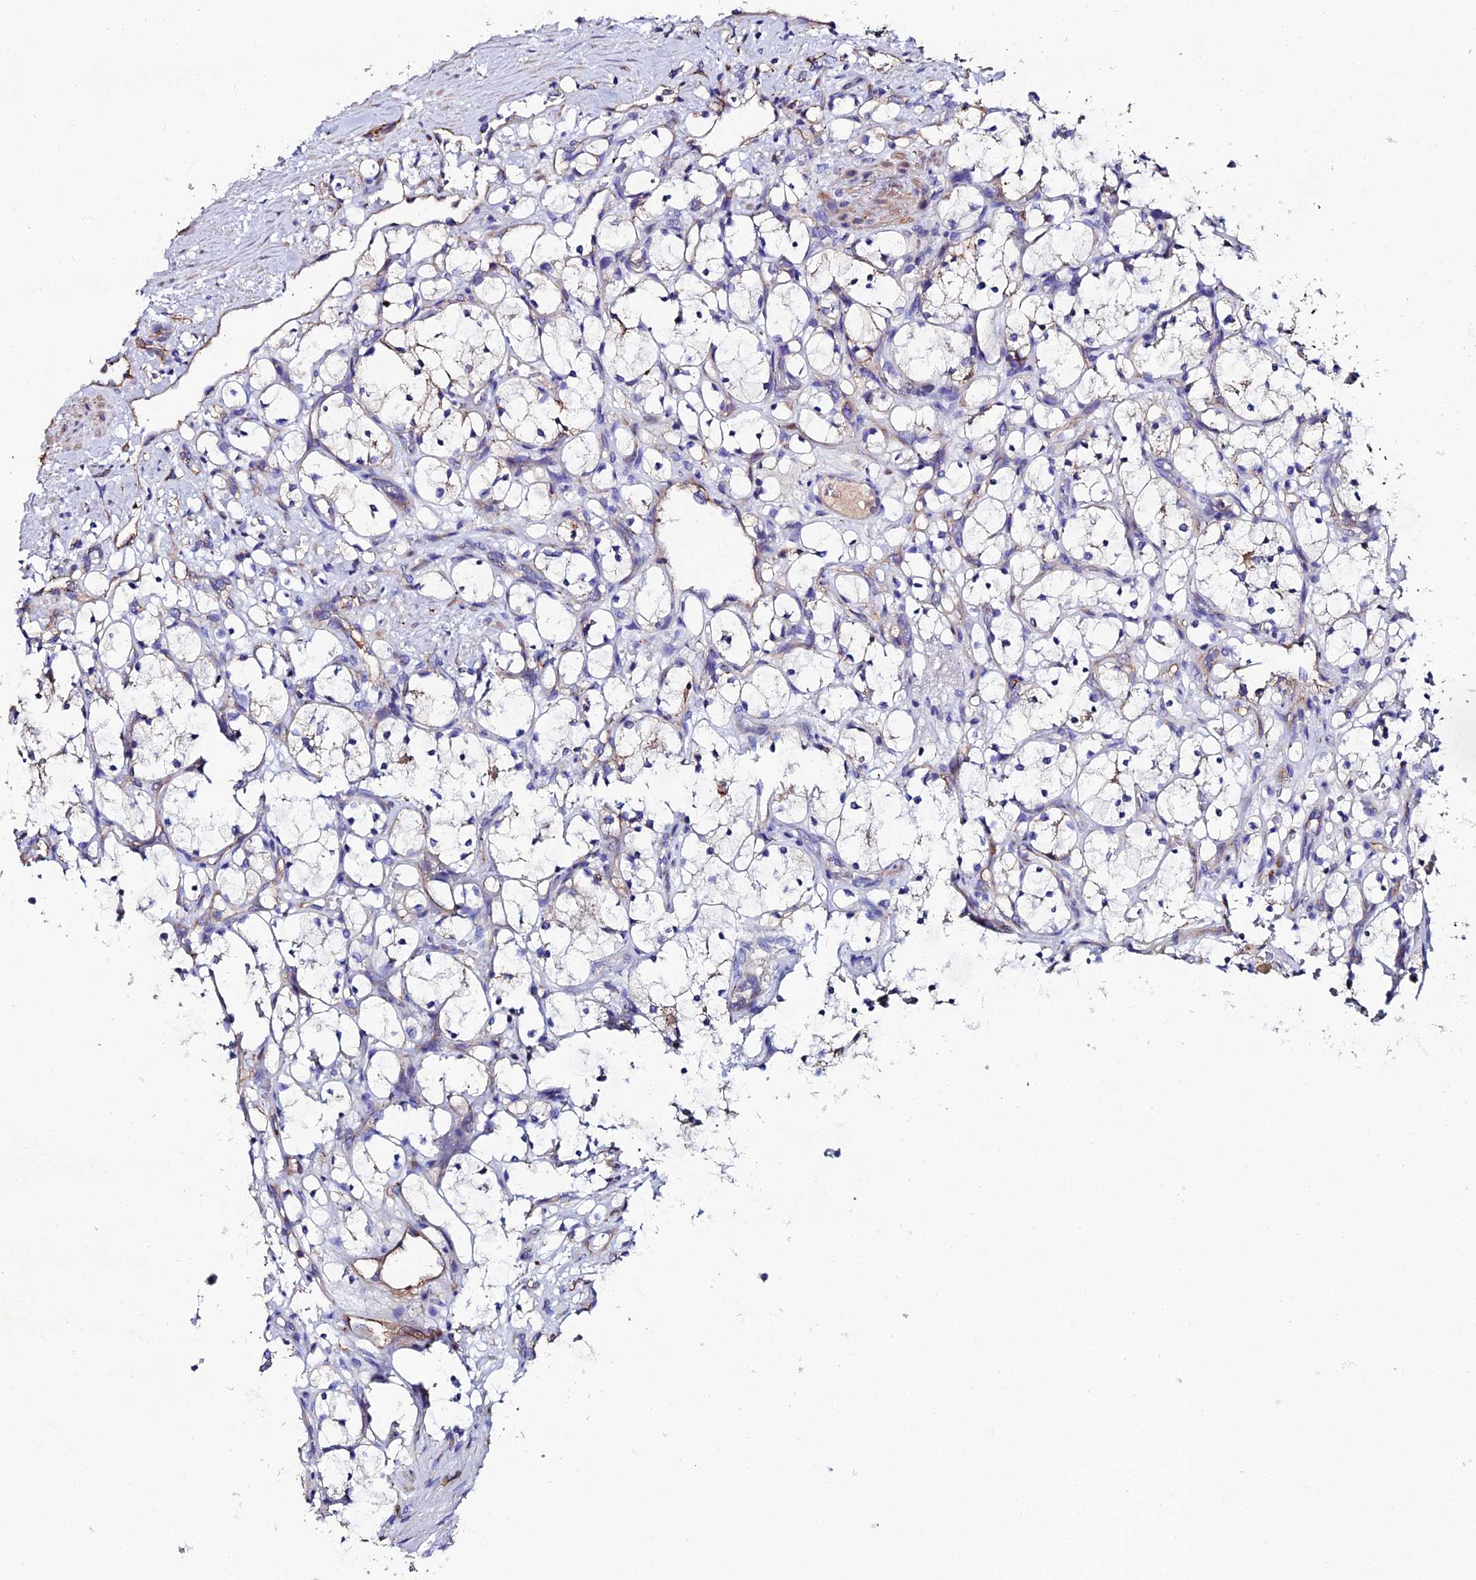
{"staining": {"intensity": "negative", "quantity": "none", "location": "none"}, "tissue": "renal cancer", "cell_type": "Tumor cells", "image_type": "cancer", "snomed": [{"axis": "morphology", "description": "Adenocarcinoma, NOS"}, {"axis": "topography", "description": "Kidney"}], "caption": "This image is of adenocarcinoma (renal) stained with immunohistochemistry (IHC) to label a protein in brown with the nuclei are counter-stained blue. There is no staining in tumor cells. (DAB immunohistochemistry visualized using brightfield microscopy, high magnification).", "gene": "C6", "patient": {"sex": "female", "age": 69}}